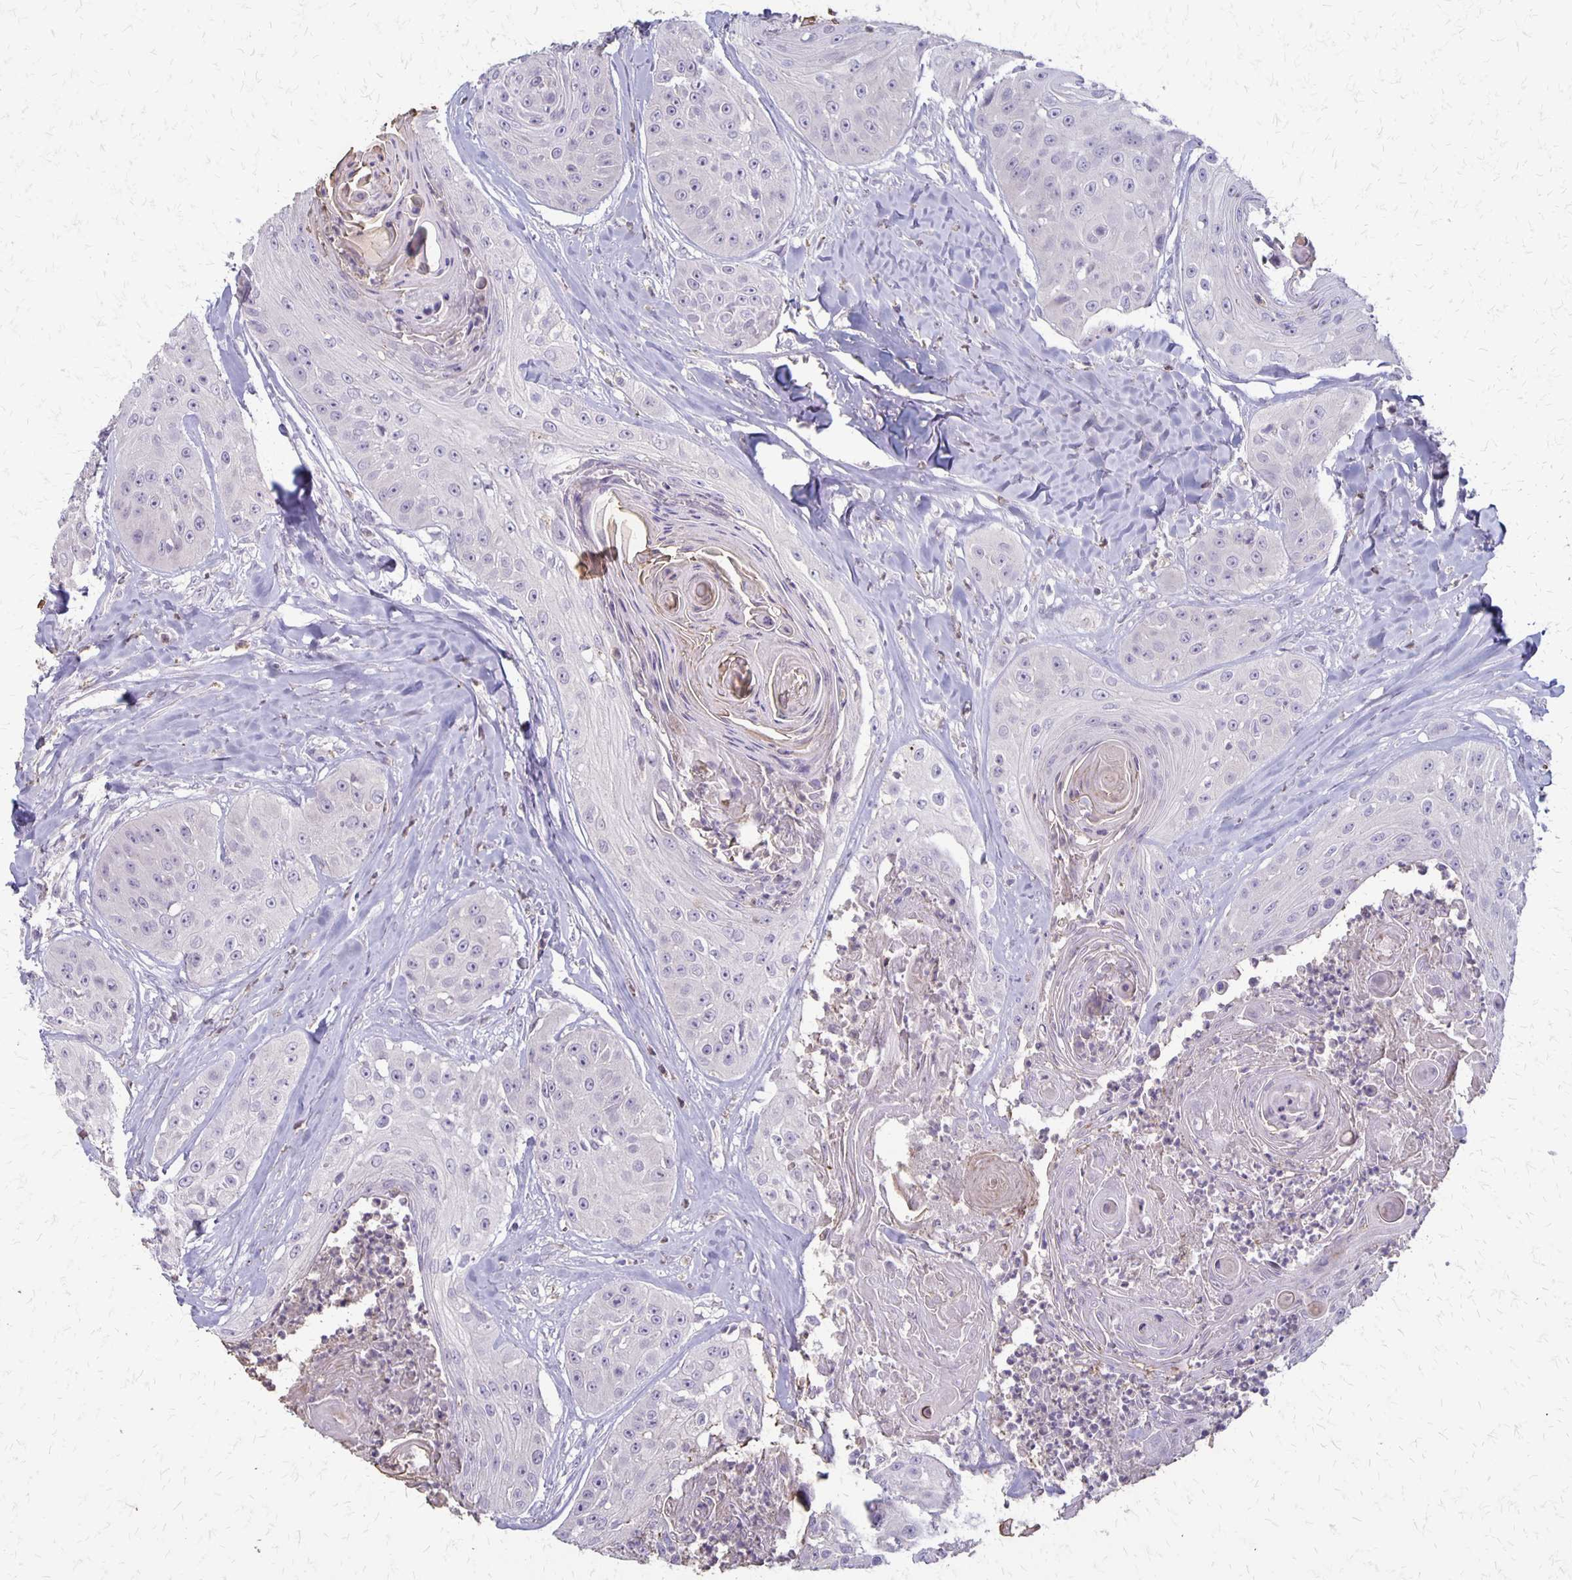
{"staining": {"intensity": "negative", "quantity": "none", "location": "none"}, "tissue": "head and neck cancer", "cell_type": "Tumor cells", "image_type": "cancer", "snomed": [{"axis": "morphology", "description": "Squamous cell carcinoma, NOS"}, {"axis": "topography", "description": "Head-Neck"}], "caption": "The histopathology image reveals no significant staining in tumor cells of head and neck cancer. The staining was performed using DAB to visualize the protein expression in brown, while the nuclei were stained in blue with hematoxylin (Magnification: 20x).", "gene": "SEPTIN5", "patient": {"sex": "male", "age": 83}}